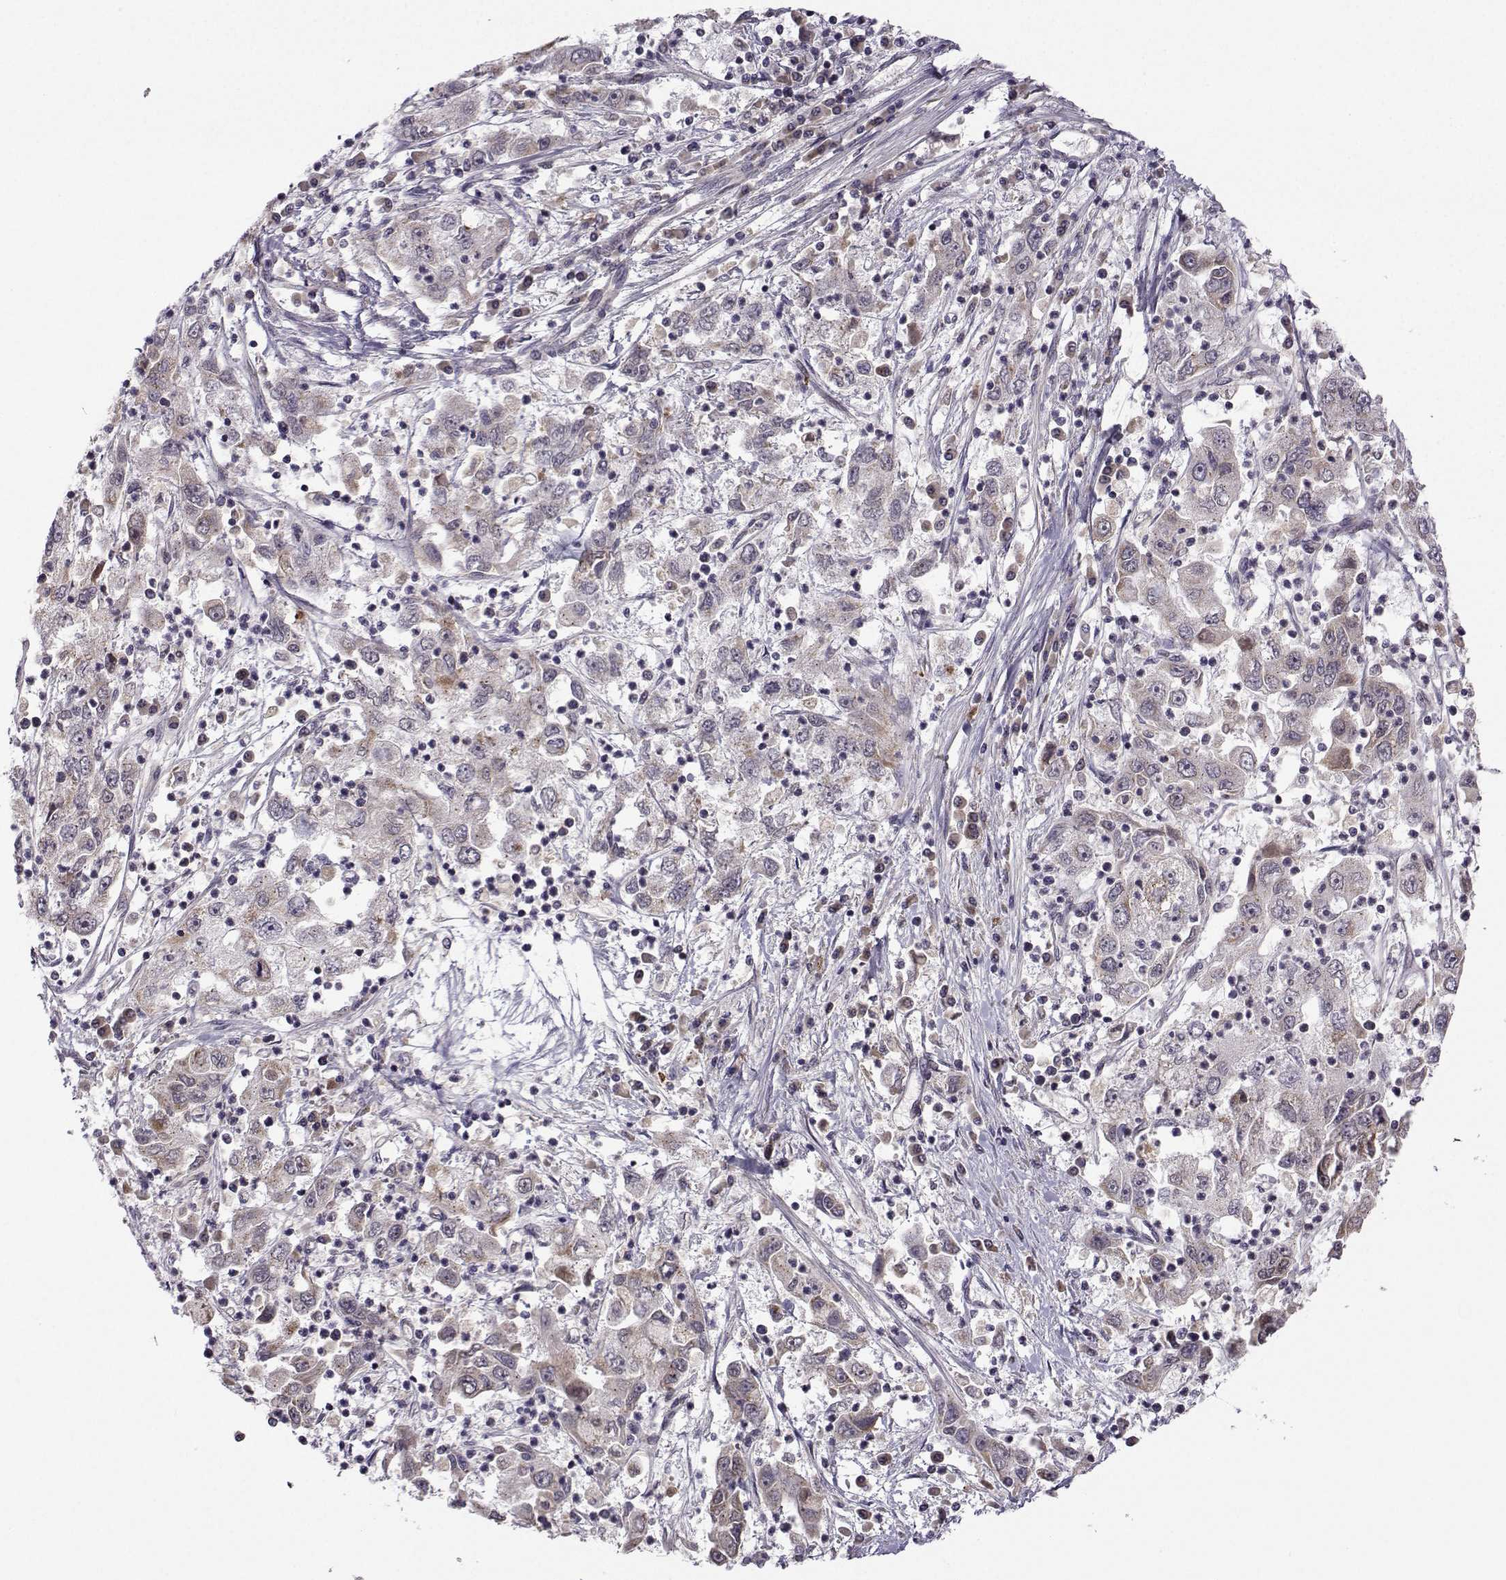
{"staining": {"intensity": "weak", "quantity": "25%-75%", "location": "cytoplasmic/membranous"}, "tissue": "cervical cancer", "cell_type": "Tumor cells", "image_type": "cancer", "snomed": [{"axis": "morphology", "description": "Squamous cell carcinoma, NOS"}, {"axis": "topography", "description": "Cervix"}], "caption": "IHC image of human squamous cell carcinoma (cervical) stained for a protein (brown), which displays low levels of weak cytoplasmic/membranous expression in approximately 25%-75% of tumor cells.", "gene": "NECAB3", "patient": {"sex": "female", "age": 36}}